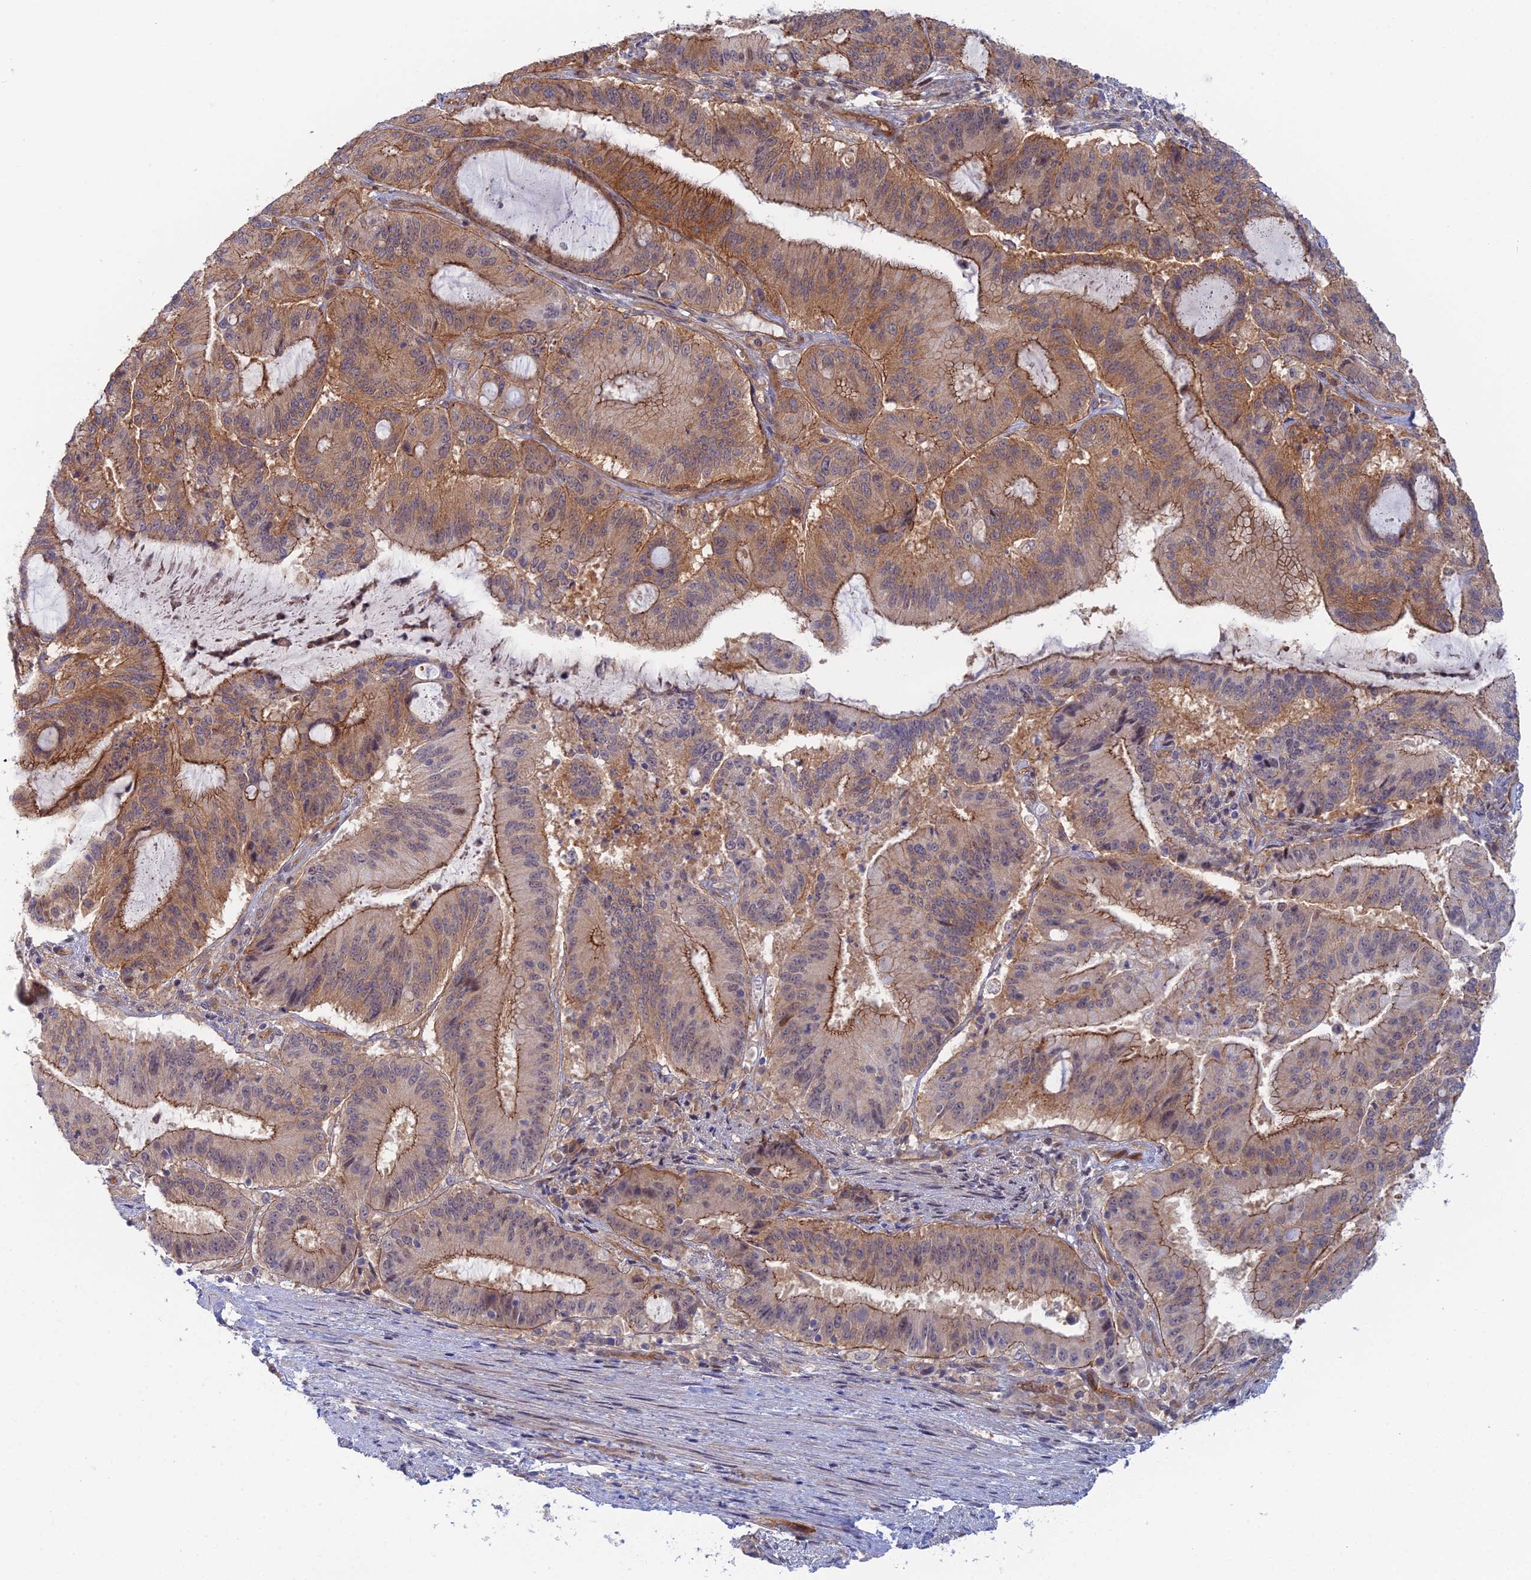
{"staining": {"intensity": "moderate", "quantity": ">75%", "location": "cytoplasmic/membranous"}, "tissue": "liver cancer", "cell_type": "Tumor cells", "image_type": "cancer", "snomed": [{"axis": "morphology", "description": "Normal tissue, NOS"}, {"axis": "morphology", "description": "Cholangiocarcinoma"}, {"axis": "topography", "description": "Liver"}, {"axis": "topography", "description": "Peripheral nerve tissue"}], "caption": "This is an image of immunohistochemistry staining of cholangiocarcinoma (liver), which shows moderate staining in the cytoplasmic/membranous of tumor cells.", "gene": "ABHD1", "patient": {"sex": "female", "age": 73}}